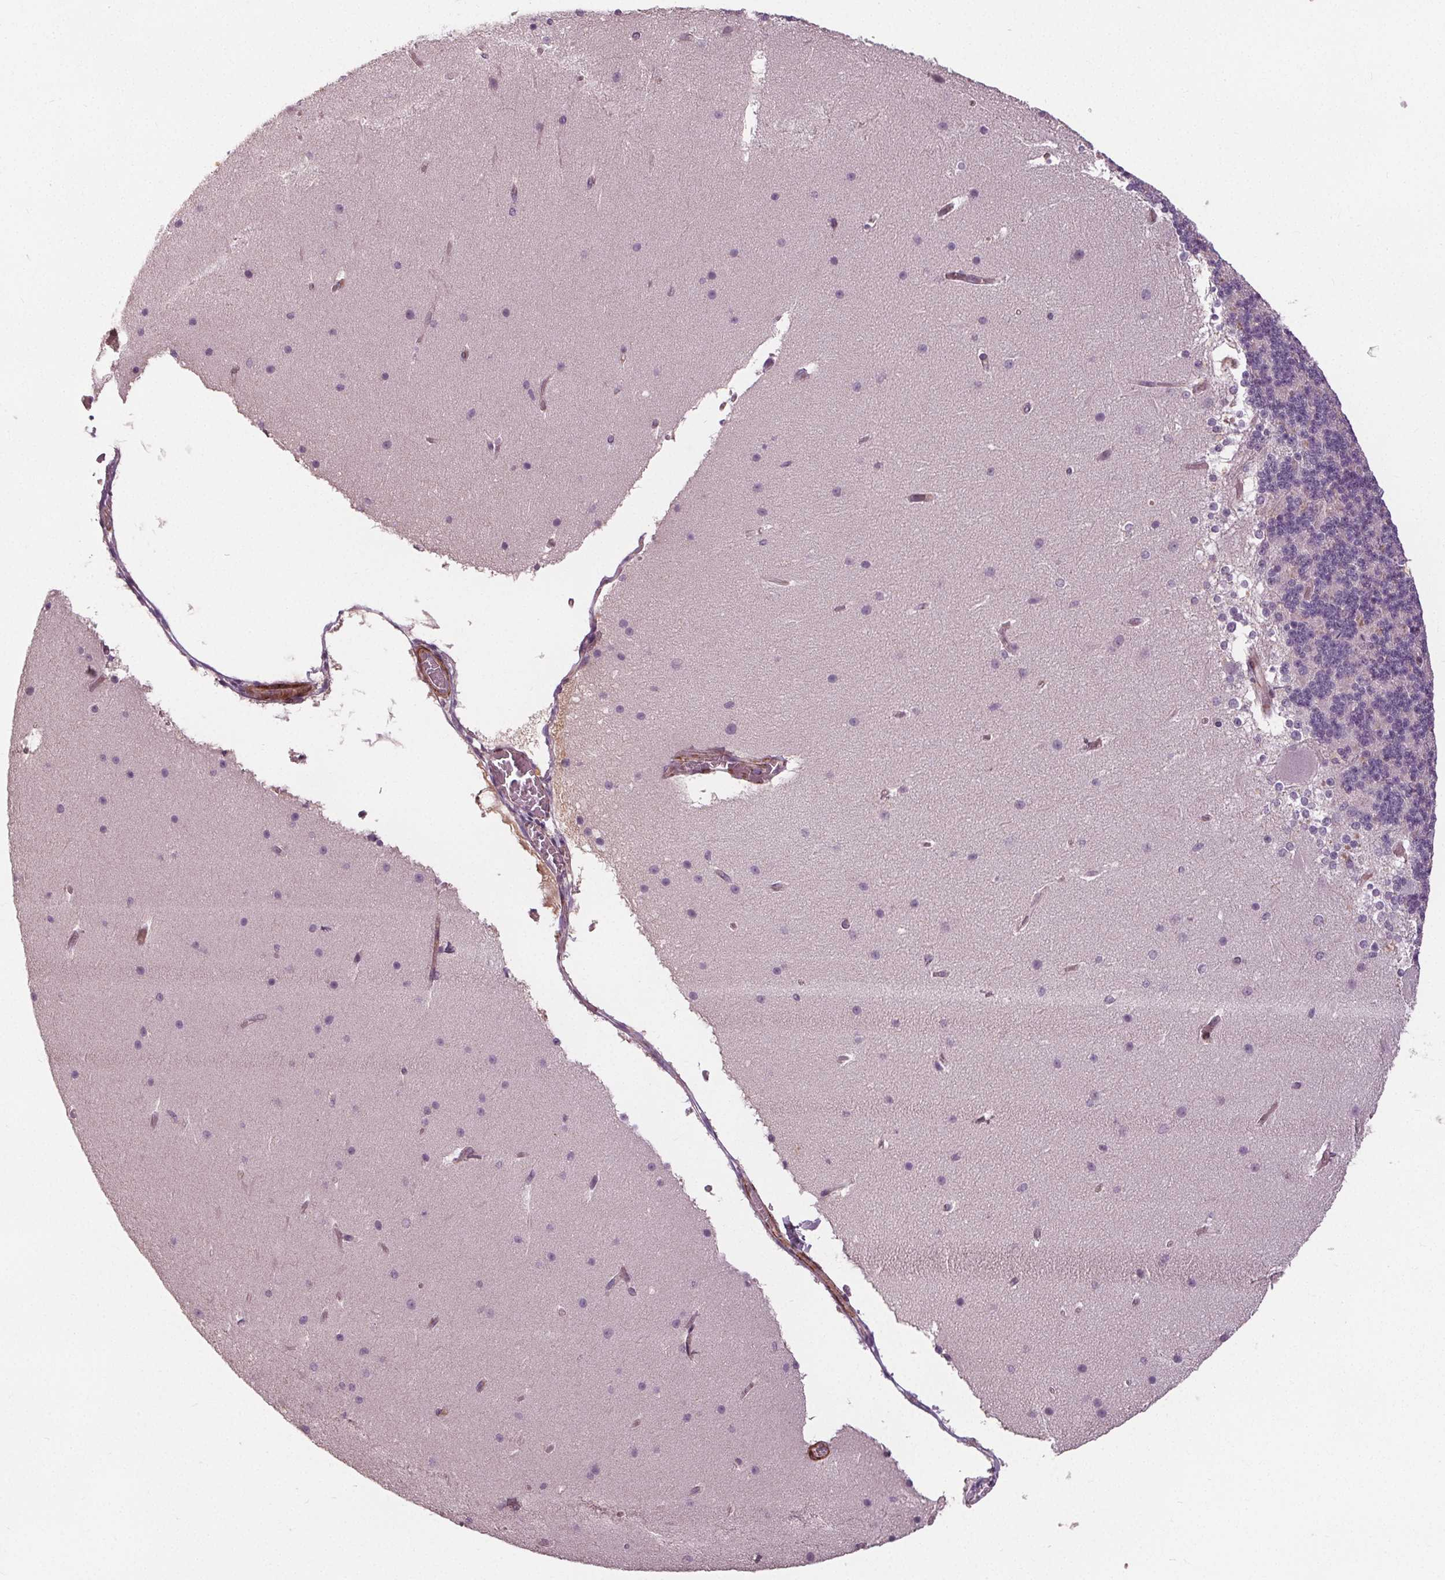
{"staining": {"intensity": "negative", "quantity": "none", "location": "none"}, "tissue": "cerebellum", "cell_type": "Cells in granular layer", "image_type": "normal", "snomed": [{"axis": "morphology", "description": "Normal tissue, NOS"}, {"axis": "topography", "description": "Cerebellum"}], "caption": "The micrograph shows no staining of cells in granular layer in normal cerebellum.", "gene": "PDGFD", "patient": {"sex": "female", "age": 19}}